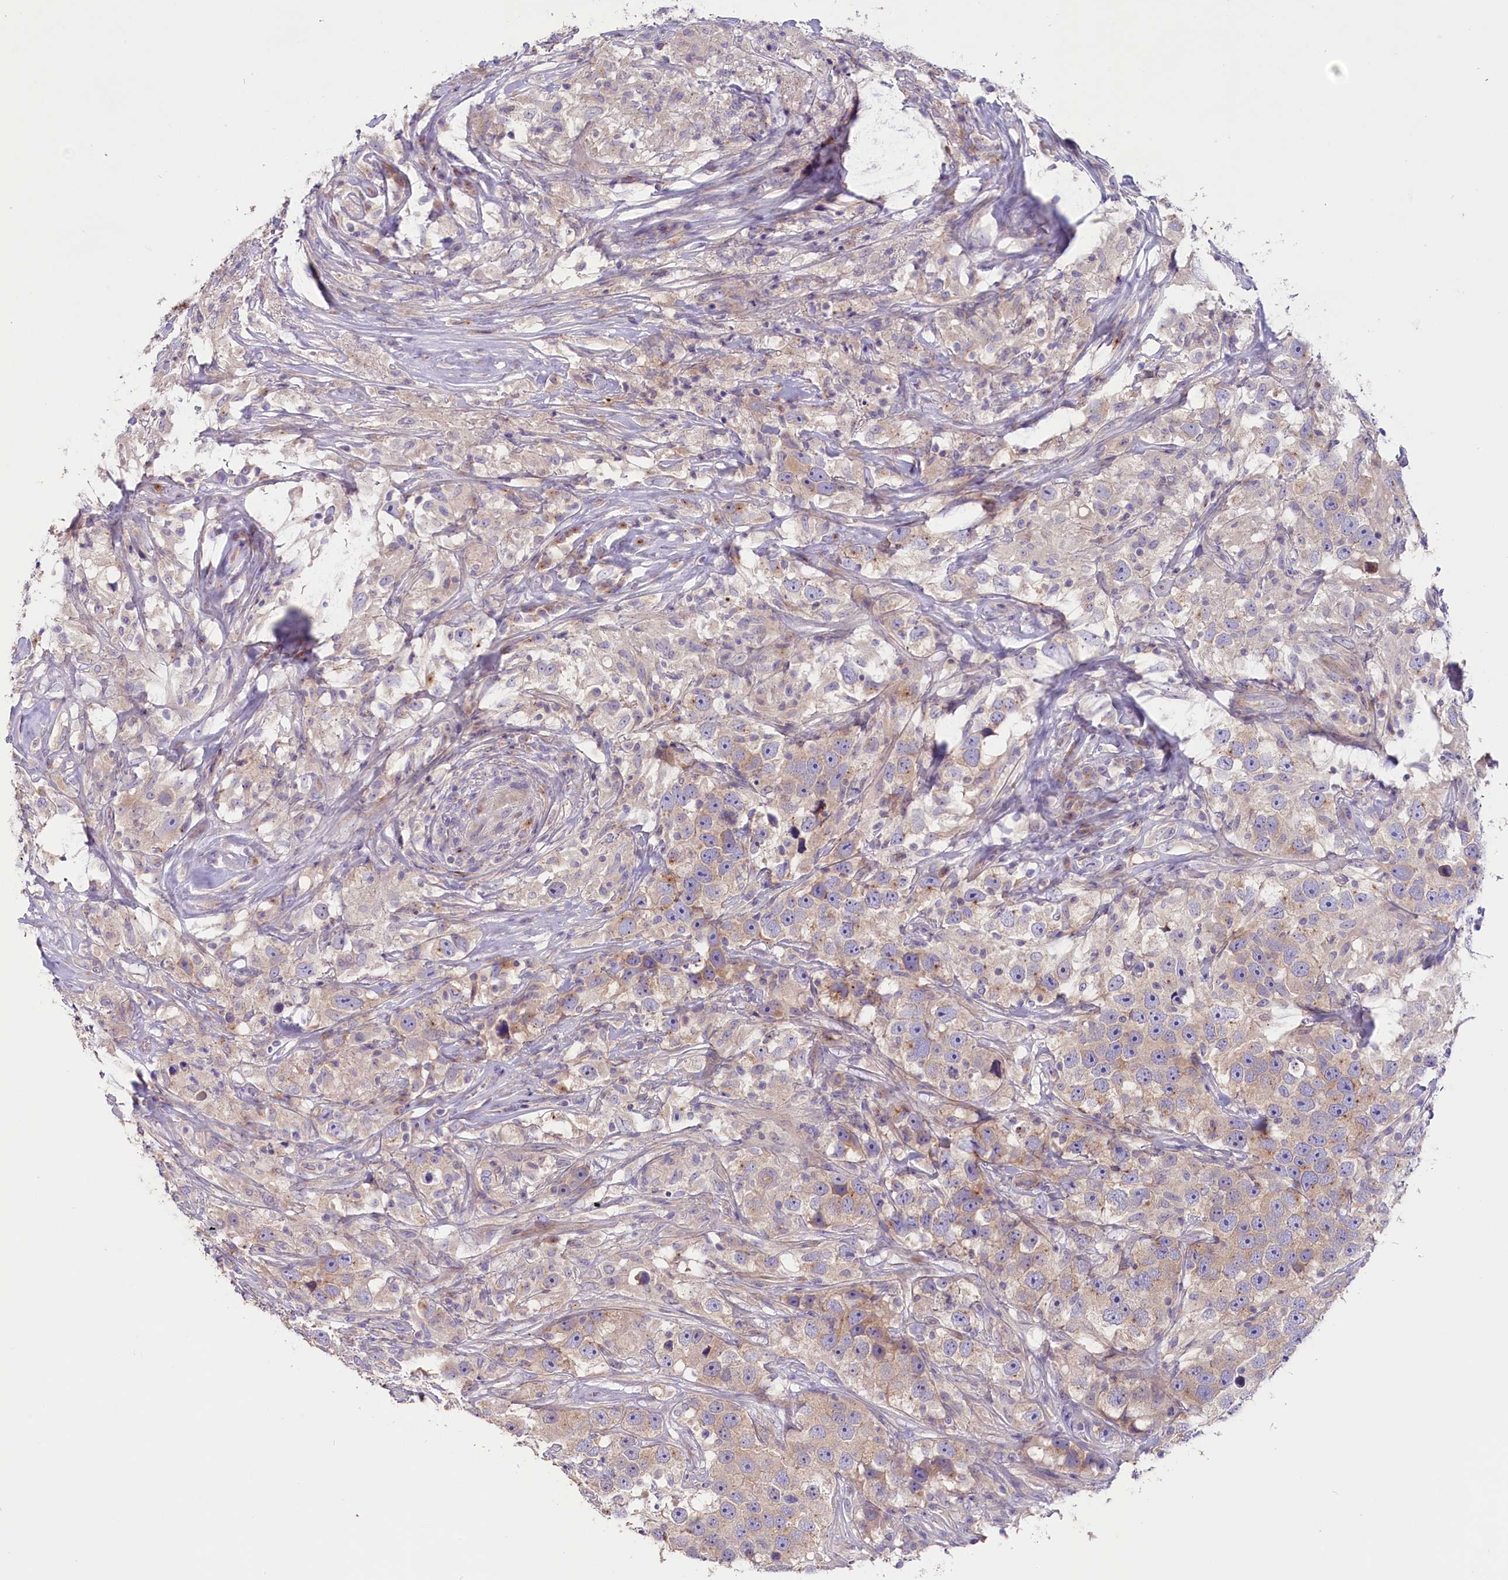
{"staining": {"intensity": "weak", "quantity": "<25%", "location": "cytoplasmic/membranous"}, "tissue": "testis cancer", "cell_type": "Tumor cells", "image_type": "cancer", "snomed": [{"axis": "morphology", "description": "Seminoma, NOS"}, {"axis": "topography", "description": "Testis"}], "caption": "Immunohistochemical staining of testis cancer (seminoma) shows no significant expression in tumor cells. The staining was performed using DAB to visualize the protein expression in brown, while the nuclei were stained in blue with hematoxylin (Magnification: 20x).", "gene": "CD99L2", "patient": {"sex": "male", "age": 49}}